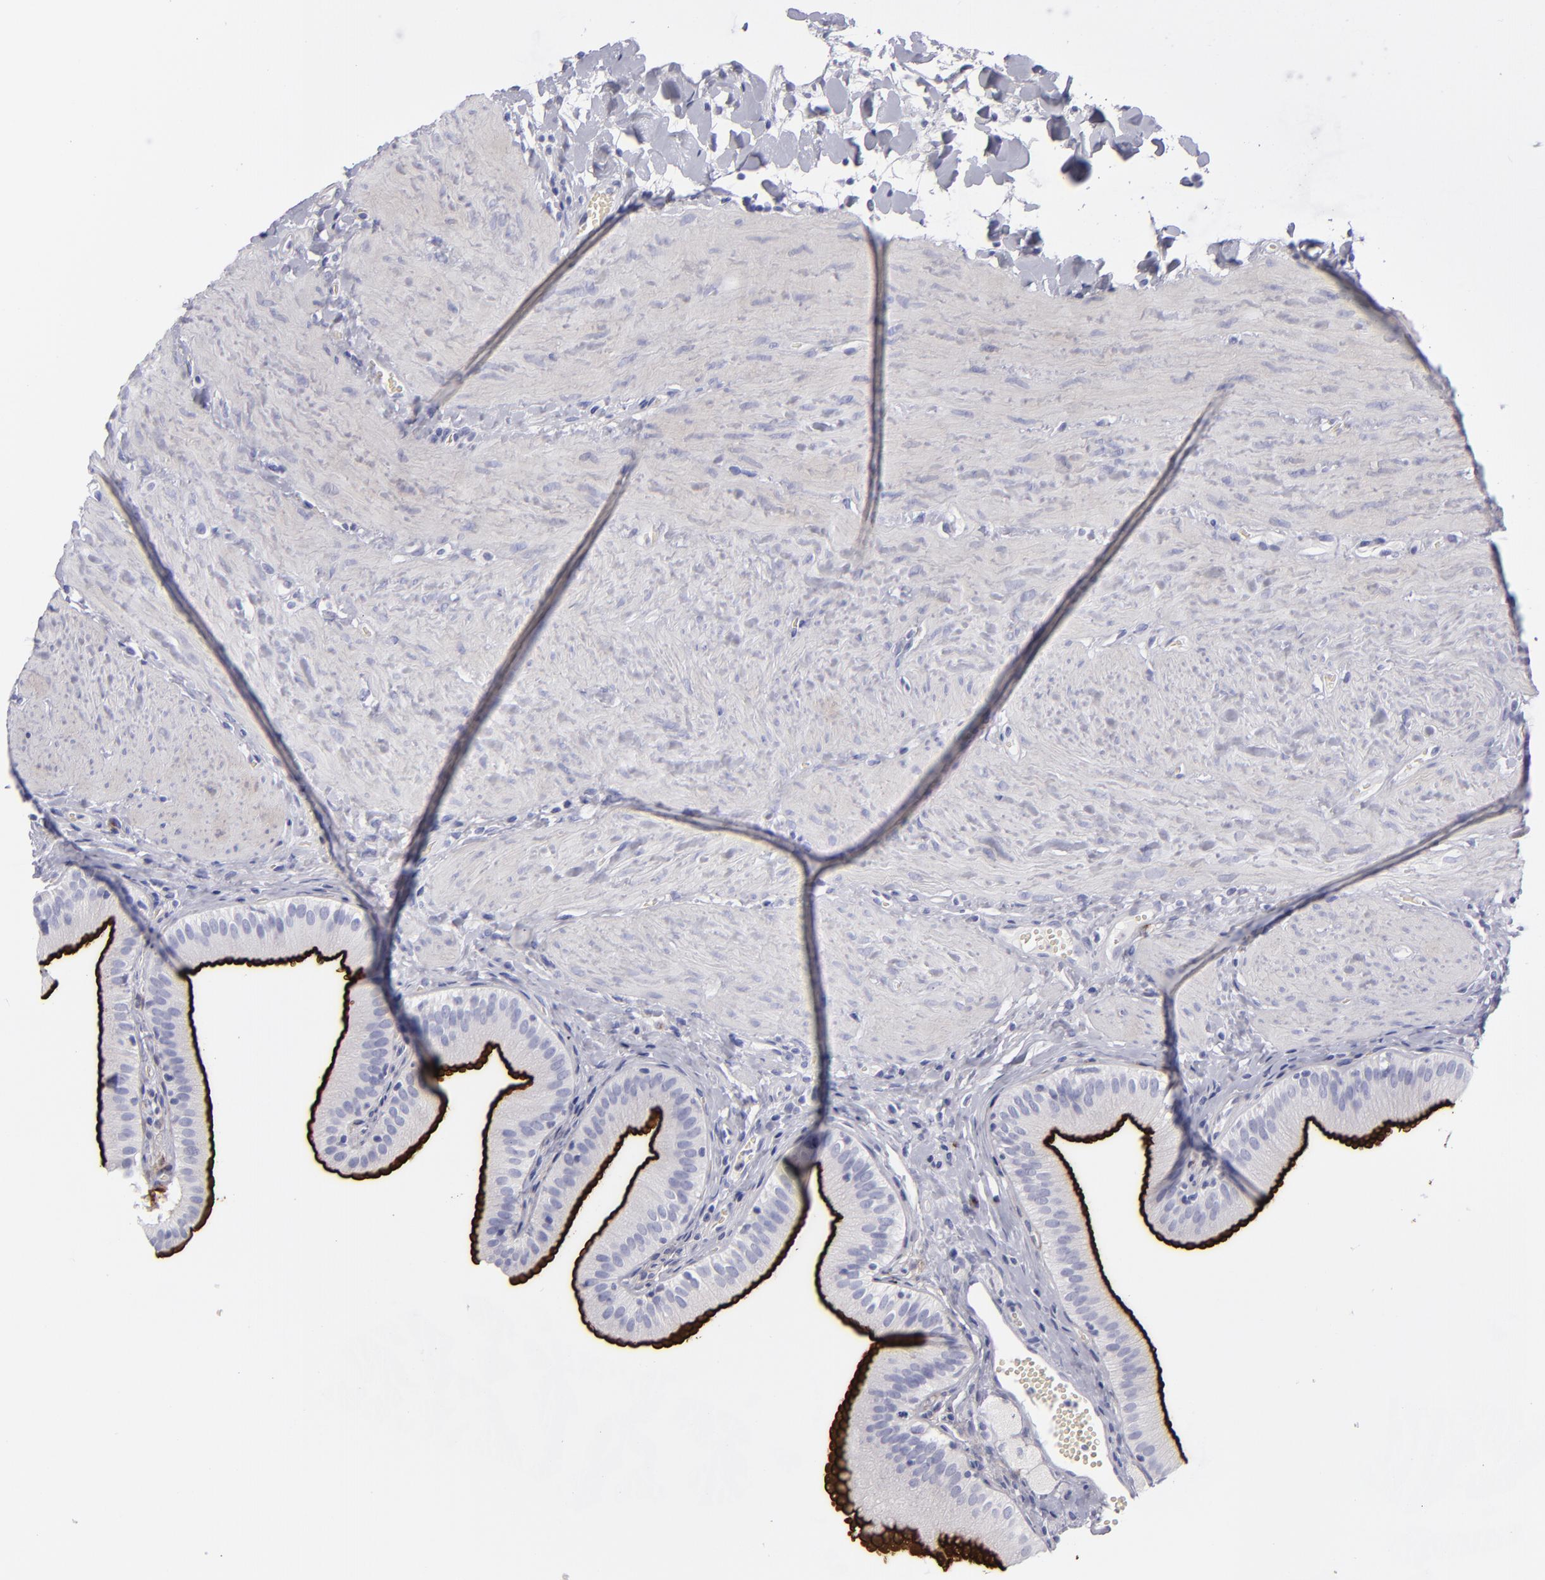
{"staining": {"intensity": "strong", "quantity": "25%-75%", "location": "cytoplasmic/membranous"}, "tissue": "gallbladder", "cell_type": "Glandular cells", "image_type": "normal", "snomed": [{"axis": "morphology", "description": "Normal tissue, NOS"}, {"axis": "topography", "description": "Gallbladder"}], "caption": "Gallbladder stained with a brown dye reveals strong cytoplasmic/membranous positive positivity in approximately 25%-75% of glandular cells.", "gene": "ANPEP", "patient": {"sex": "female", "age": 24}}